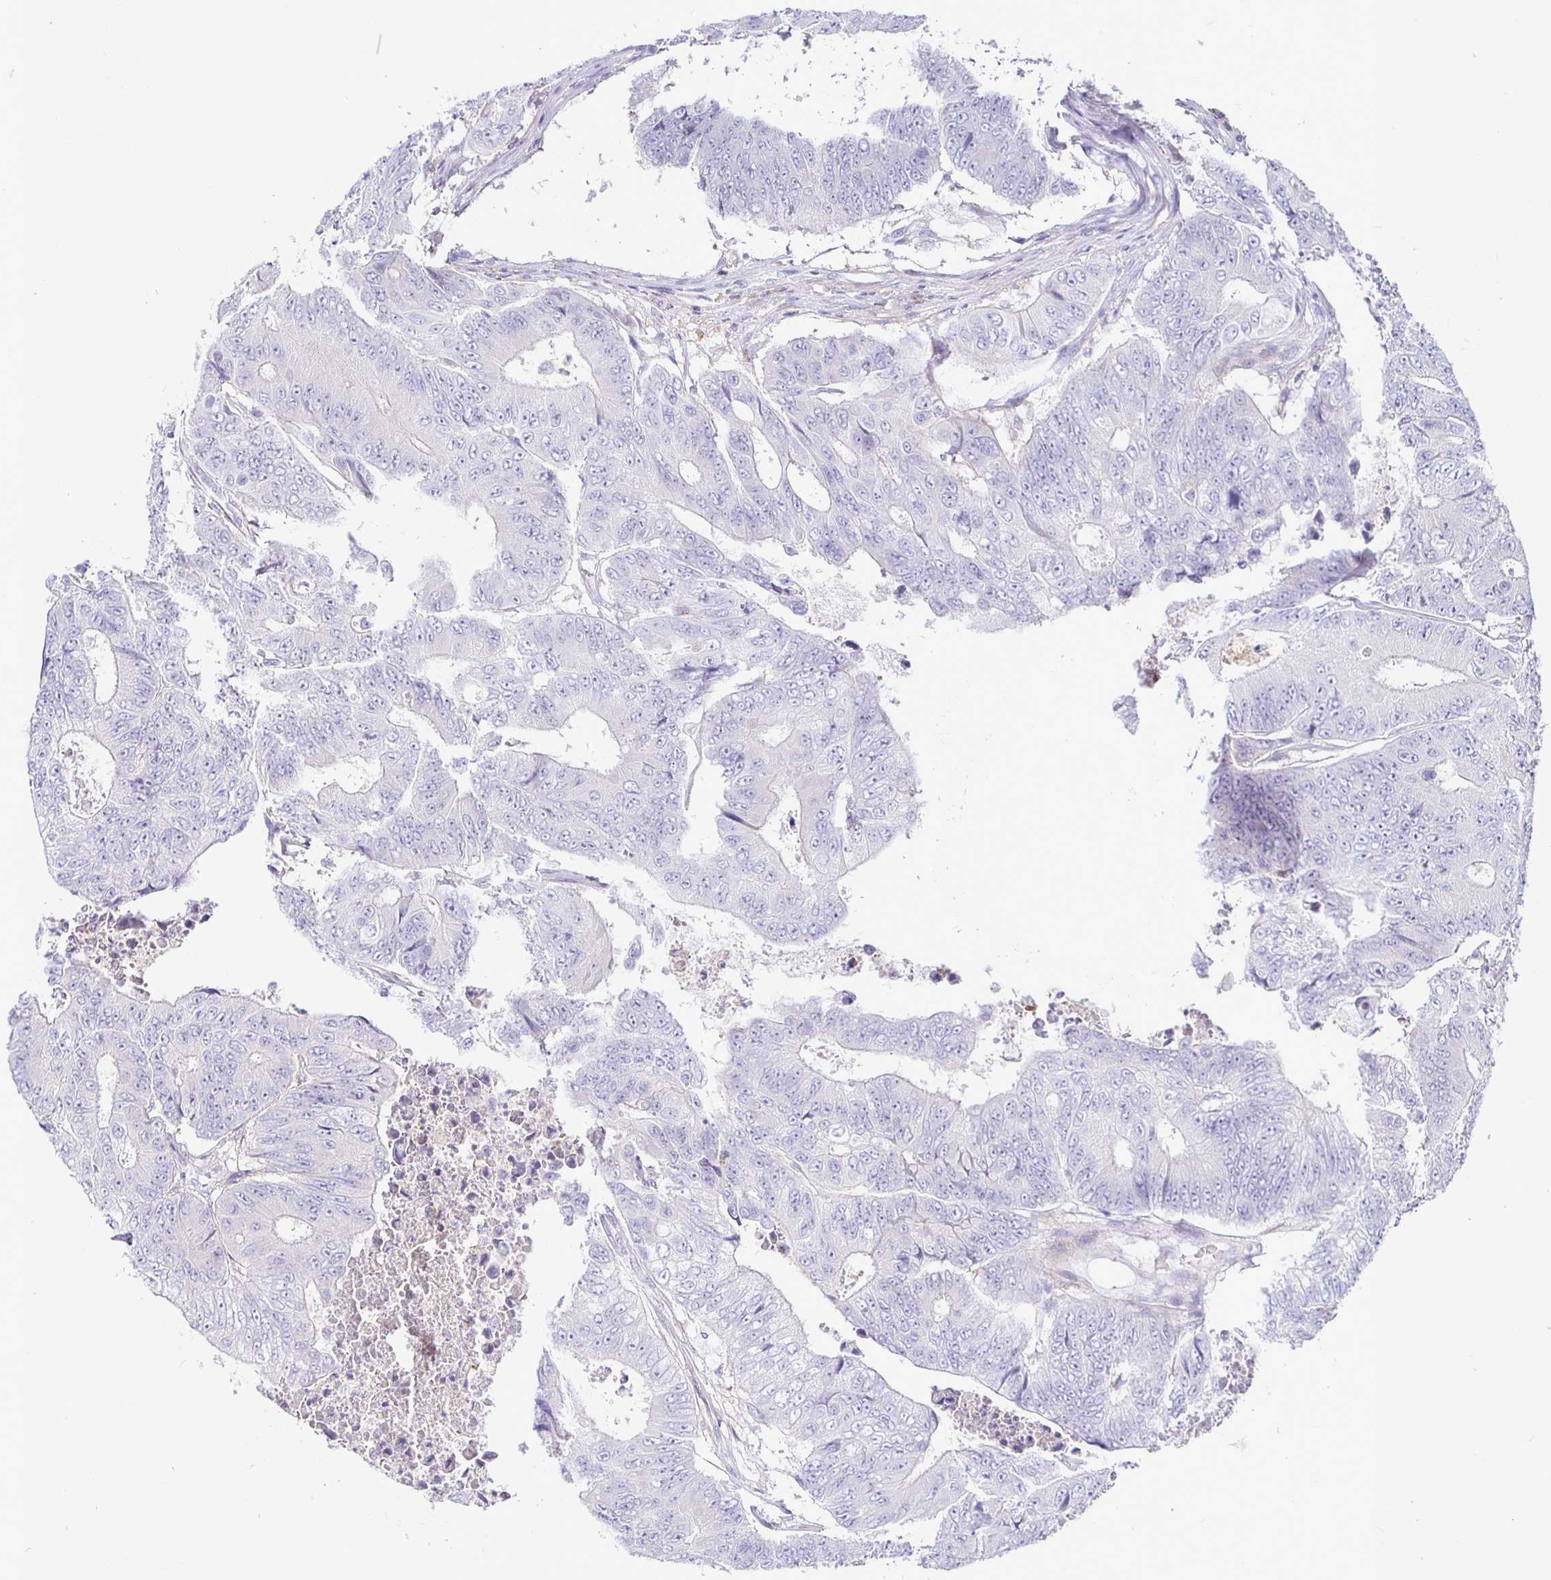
{"staining": {"intensity": "negative", "quantity": "none", "location": "none"}, "tissue": "colorectal cancer", "cell_type": "Tumor cells", "image_type": "cancer", "snomed": [{"axis": "morphology", "description": "Adenocarcinoma, NOS"}, {"axis": "topography", "description": "Colon"}], "caption": "This is a photomicrograph of immunohistochemistry (IHC) staining of colorectal cancer (adenocarcinoma), which shows no expression in tumor cells.", "gene": "SIRPA", "patient": {"sex": "female", "age": 48}}